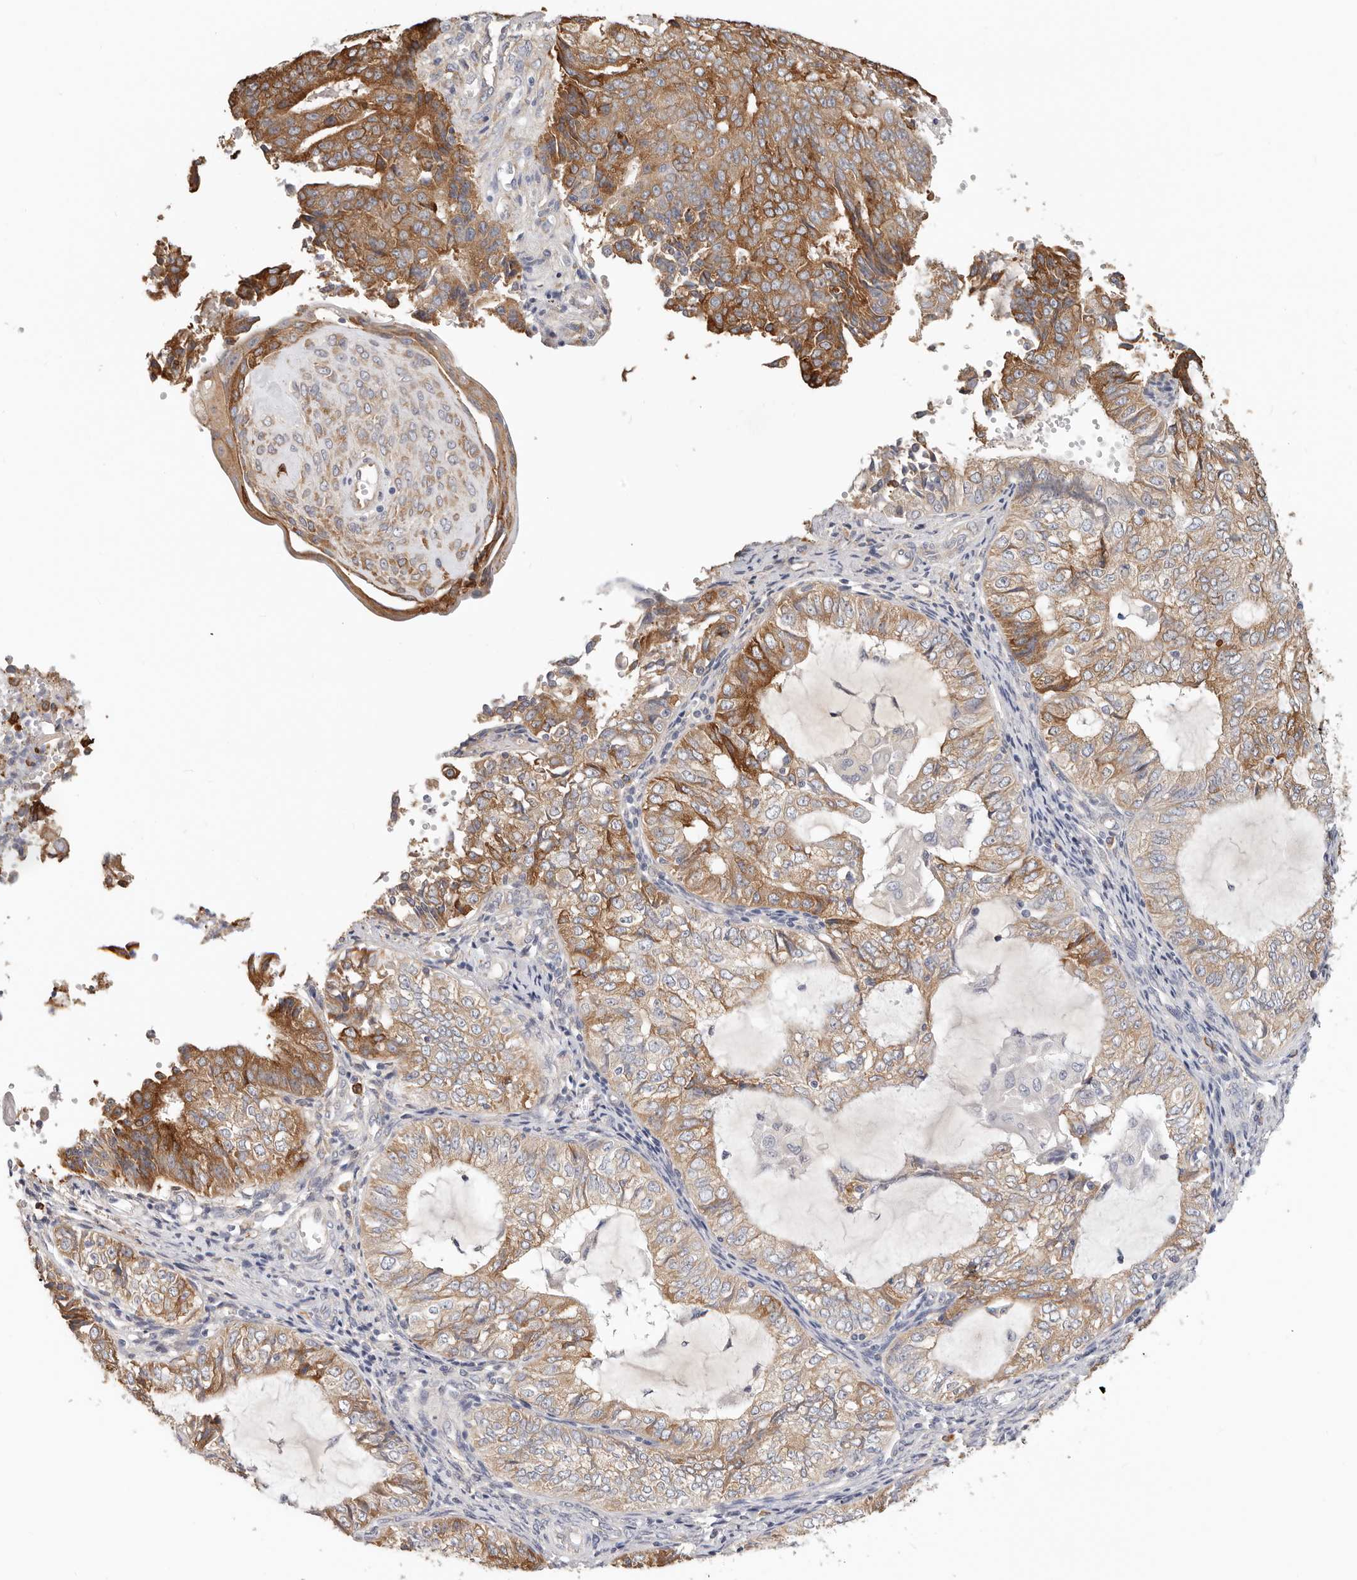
{"staining": {"intensity": "moderate", "quantity": ">75%", "location": "cytoplasmic/membranous"}, "tissue": "endometrial cancer", "cell_type": "Tumor cells", "image_type": "cancer", "snomed": [{"axis": "morphology", "description": "Adenocarcinoma, NOS"}, {"axis": "topography", "description": "Endometrium"}], "caption": "Brown immunohistochemical staining in adenocarcinoma (endometrial) displays moderate cytoplasmic/membranous positivity in approximately >75% of tumor cells. The staining was performed using DAB (3,3'-diaminobenzidine), with brown indicating positive protein expression. Nuclei are stained blue with hematoxylin.", "gene": "AFDN", "patient": {"sex": "female", "age": 32}}